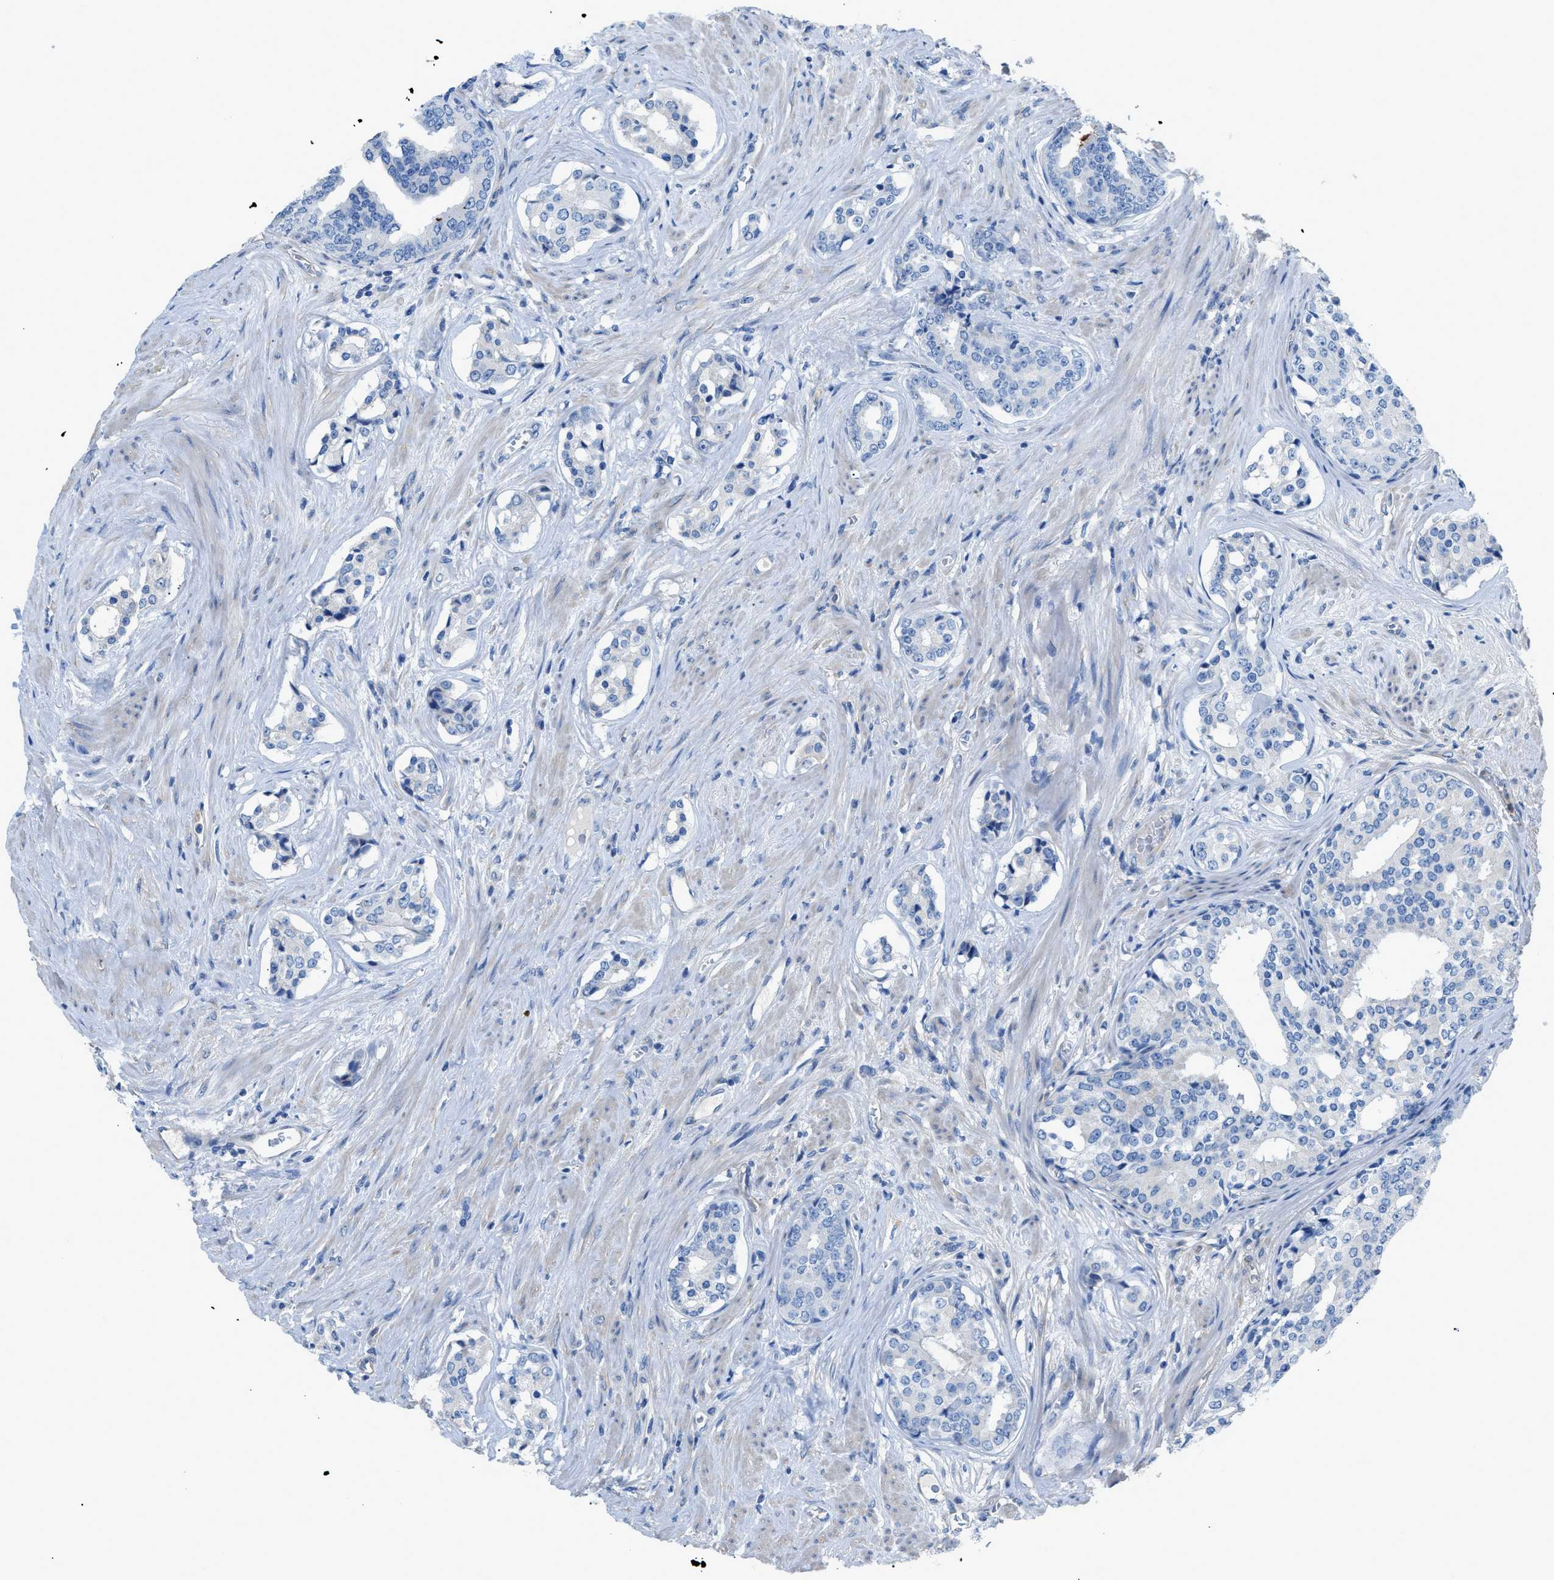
{"staining": {"intensity": "negative", "quantity": "none", "location": "none"}, "tissue": "prostate cancer", "cell_type": "Tumor cells", "image_type": "cancer", "snomed": [{"axis": "morphology", "description": "Adenocarcinoma, High grade"}, {"axis": "topography", "description": "Prostate"}], "caption": "The immunohistochemistry (IHC) photomicrograph has no significant staining in tumor cells of high-grade adenocarcinoma (prostate) tissue.", "gene": "ITPR1", "patient": {"sex": "male", "age": 71}}